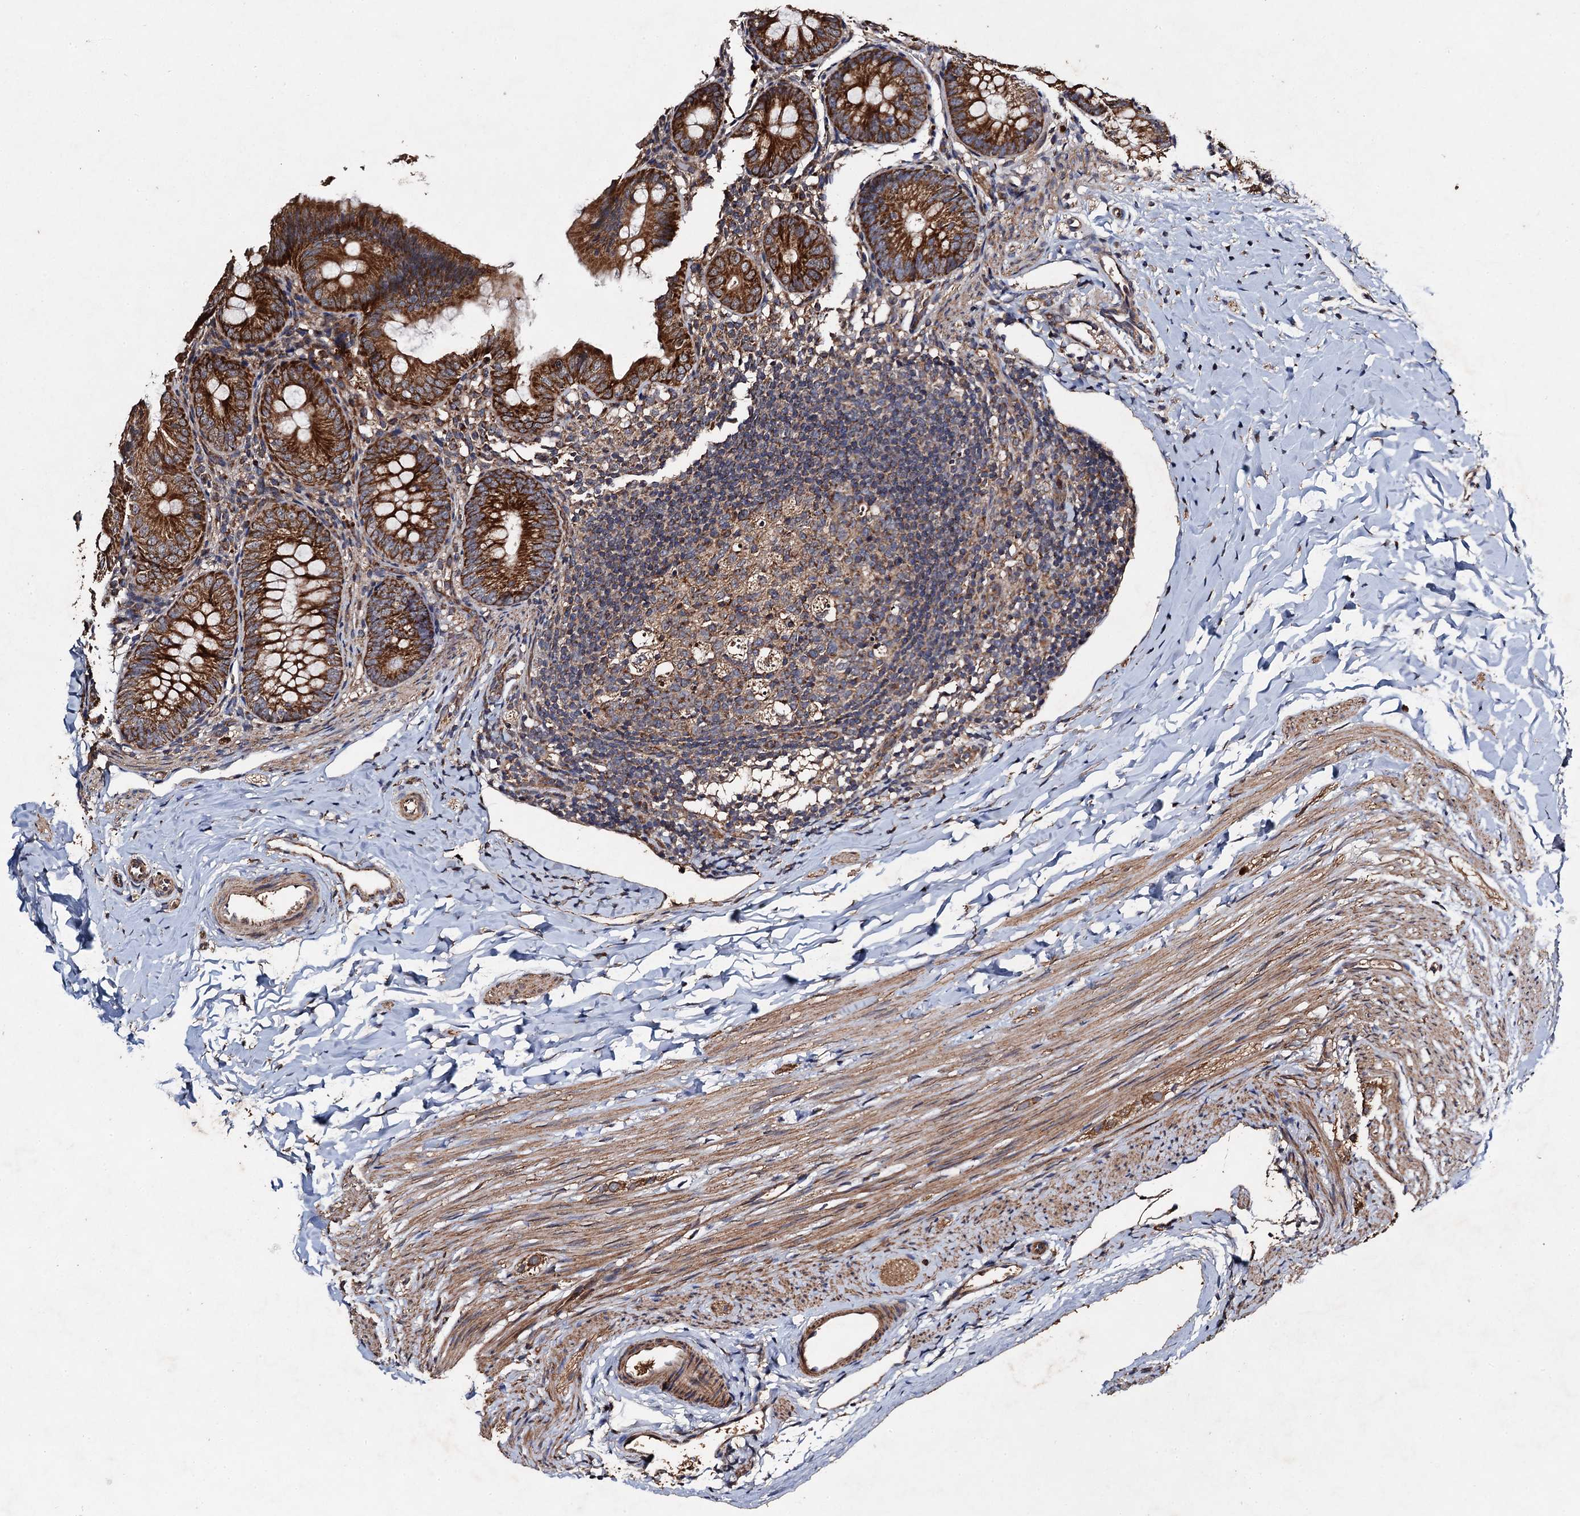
{"staining": {"intensity": "strong", "quantity": ">75%", "location": "cytoplasmic/membranous"}, "tissue": "appendix", "cell_type": "Glandular cells", "image_type": "normal", "snomed": [{"axis": "morphology", "description": "Normal tissue, NOS"}, {"axis": "topography", "description": "Appendix"}], "caption": "A brown stain highlights strong cytoplasmic/membranous positivity of a protein in glandular cells of benign appendix. The staining was performed using DAB, with brown indicating positive protein expression. Nuclei are stained blue with hematoxylin.", "gene": "NDUFA13", "patient": {"sex": "male", "age": 1}}